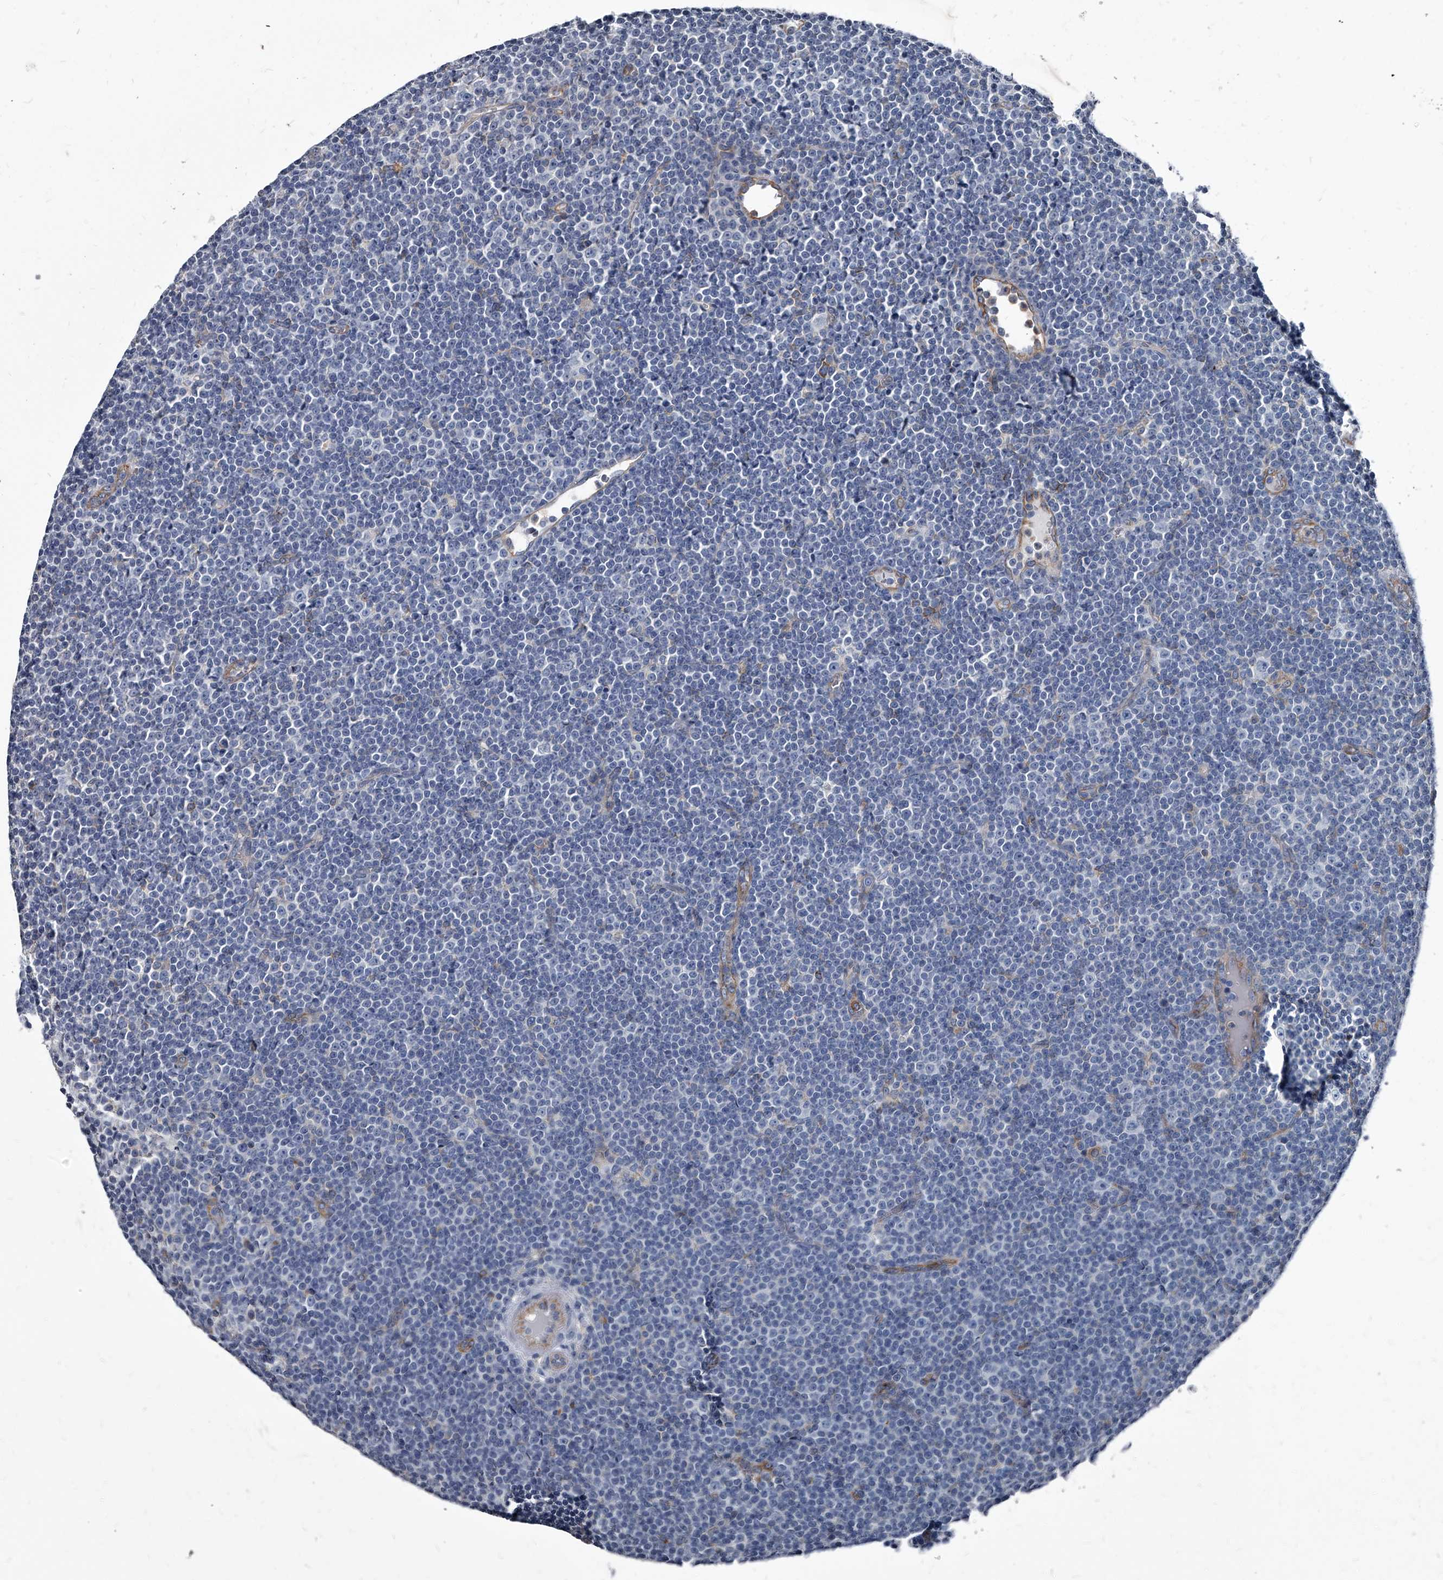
{"staining": {"intensity": "negative", "quantity": "none", "location": "none"}, "tissue": "lymphoma", "cell_type": "Tumor cells", "image_type": "cancer", "snomed": [{"axis": "morphology", "description": "Malignant lymphoma, non-Hodgkin's type, Low grade"}, {"axis": "topography", "description": "Lymph node"}], "caption": "Immunohistochemistry image of neoplastic tissue: human low-grade malignant lymphoma, non-Hodgkin's type stained with DAB shows no significant protein expression in tumor cells. Nuclei are stained in blue.", "gene": "PGLYRP3", "patient": {"sex": "female", "age": 67}}